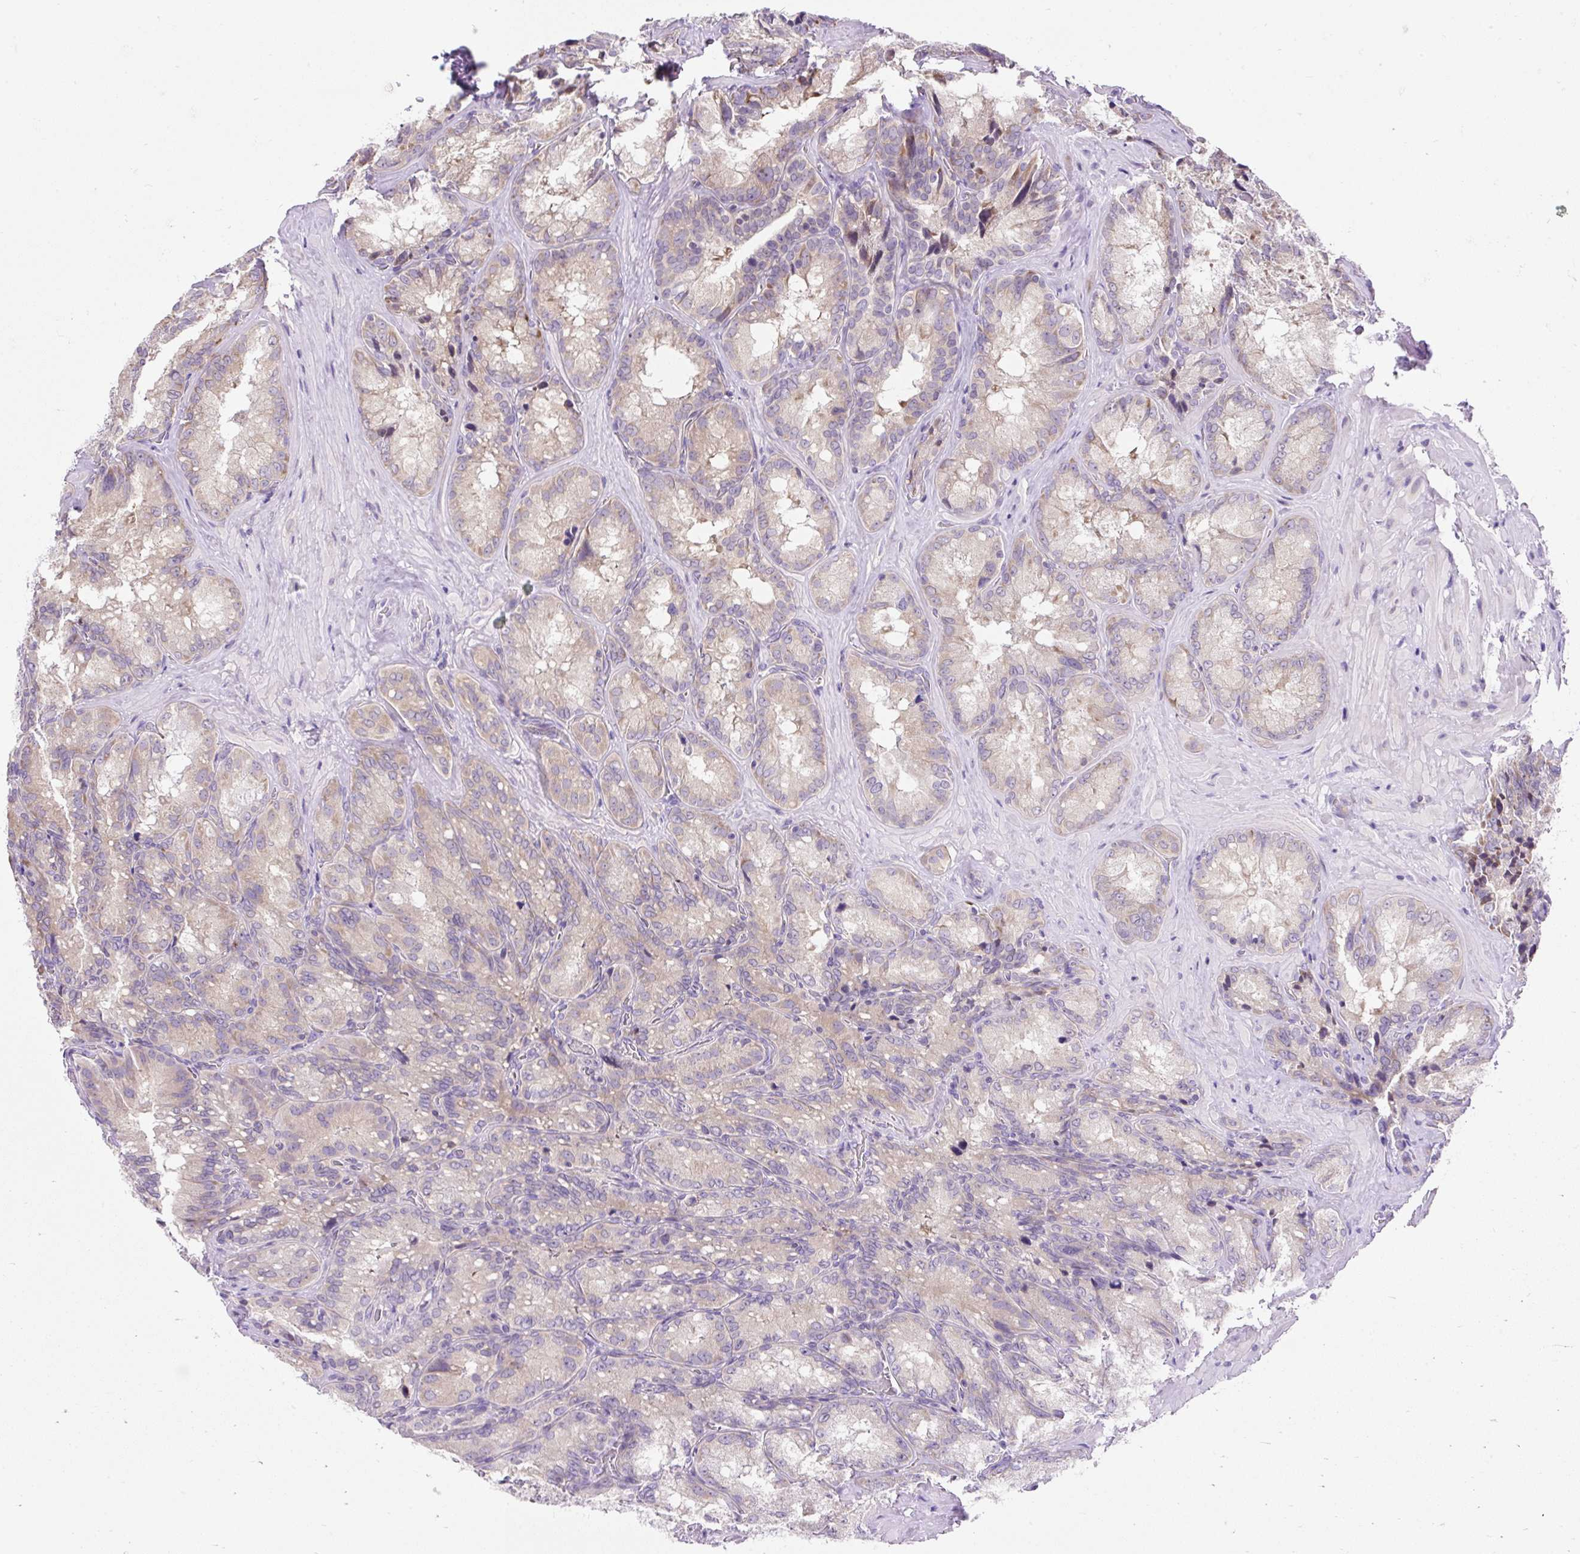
{"staining": {"intensity": "moderate", "quantity": "25%-75%", "location": "cytoplasmic/membranous"}, "tissue": "seminal vesicle", "cell_type": "Glandular cells", "image_type": "normal", "snomed": [{"axis": "morphology", "description": "Normal tissue, NOS"}, {"axis": "topography", "description": "Seminal veicle"}], "caption": "A histopathology image of human seminal vesicle stained for a protein displays moderate cytoplasmic/membranous brown staining in glandular cells.", "gene": "GPR45", "patient": {"sex": "male", "age": 47}}